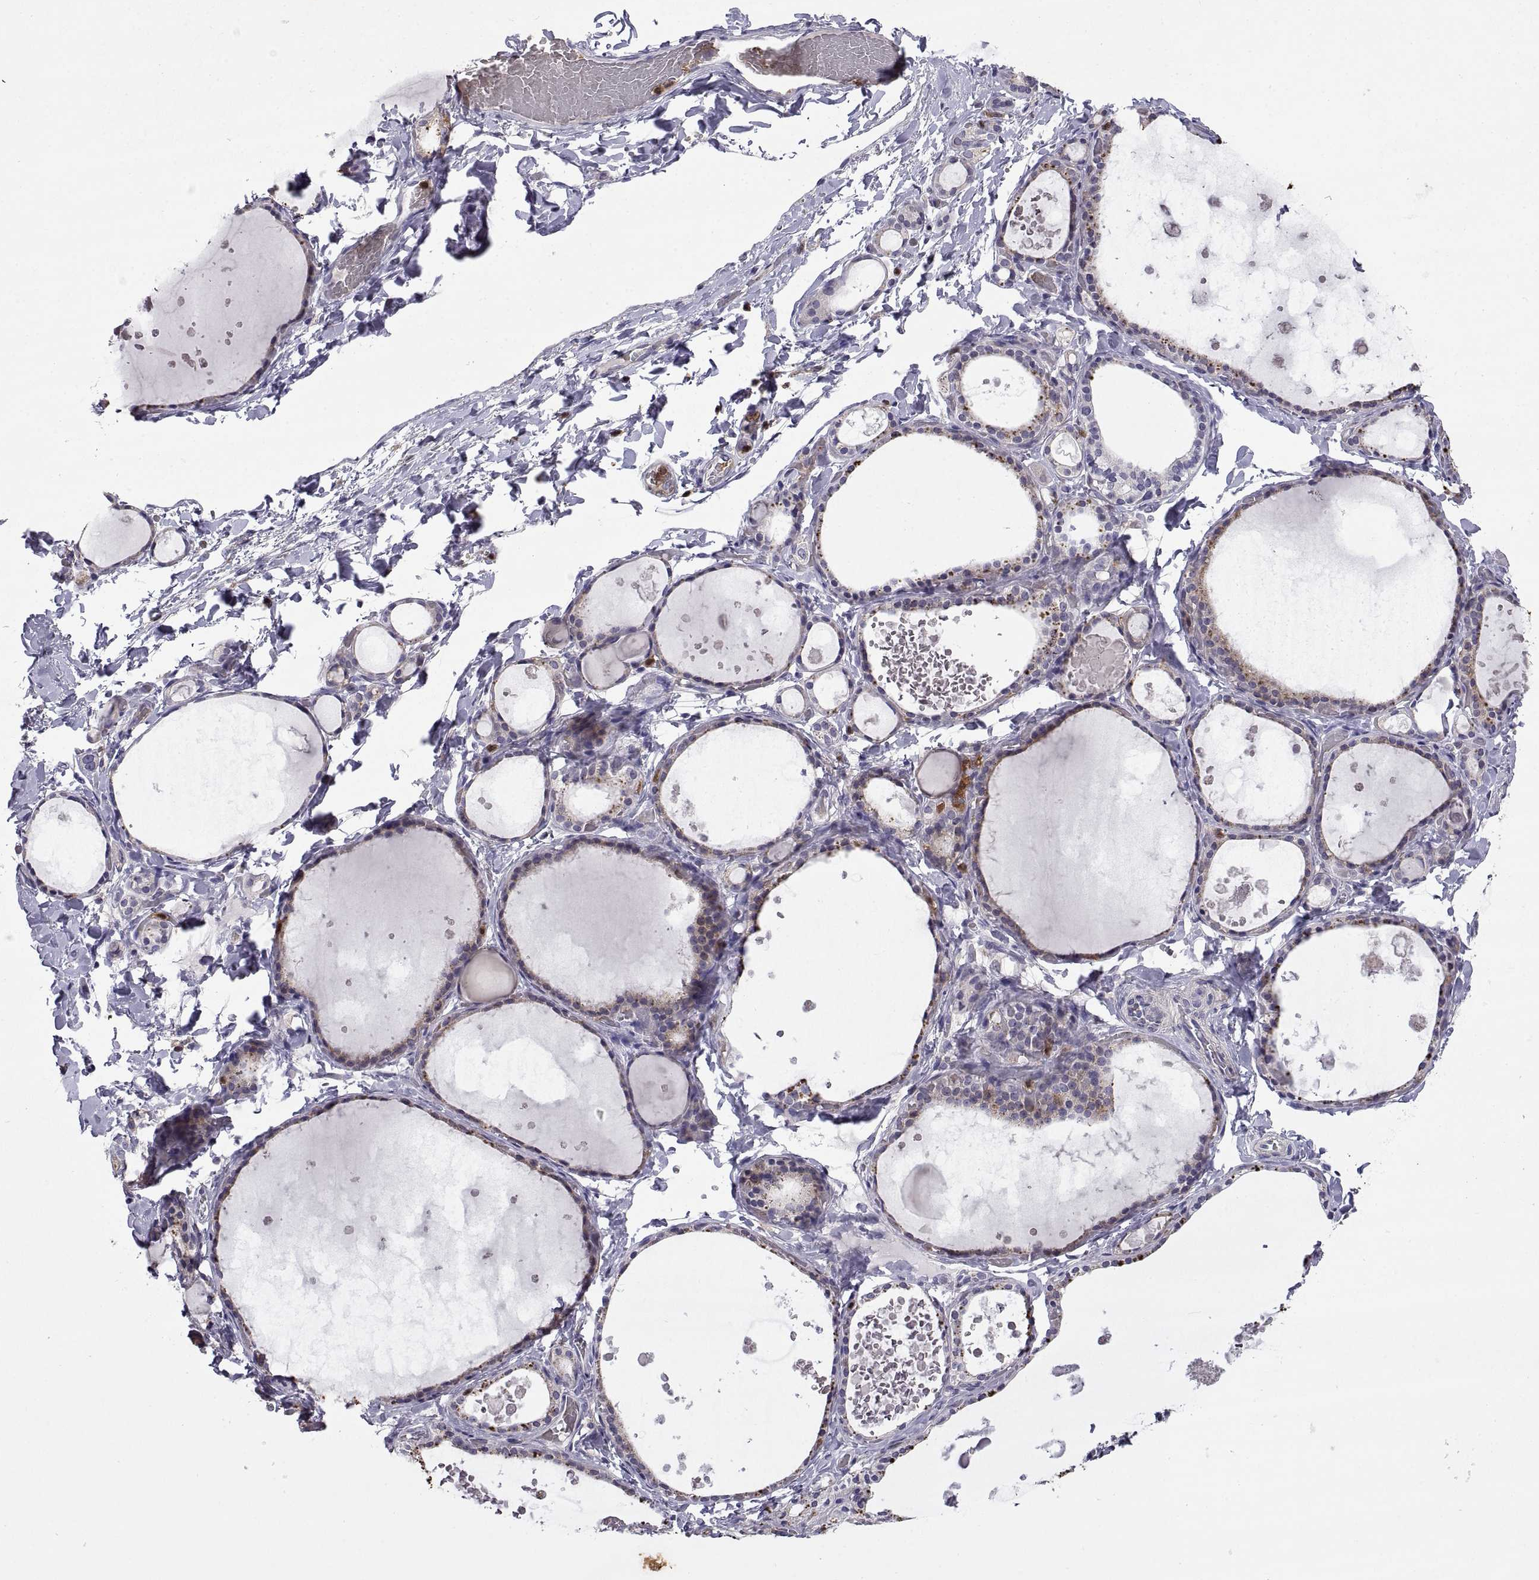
{"staining": {"intensity": "negative", "quantity": "none", "location": "none"}, "tissue": "thyroid gland", "cell_type": "Glandular cells", "image_type": "normal", "snomed": [{"axis": "morphology", "description": "Normal tissue, NOS"}, {"axis": "topography", "description": "Thyroid gland"}], "caption": "Immunohistochemistry of benign thyroid gland shows no expression in glandular cells.", "gene": "DOK3", "patient": {"sex": "female", "age": 56}}